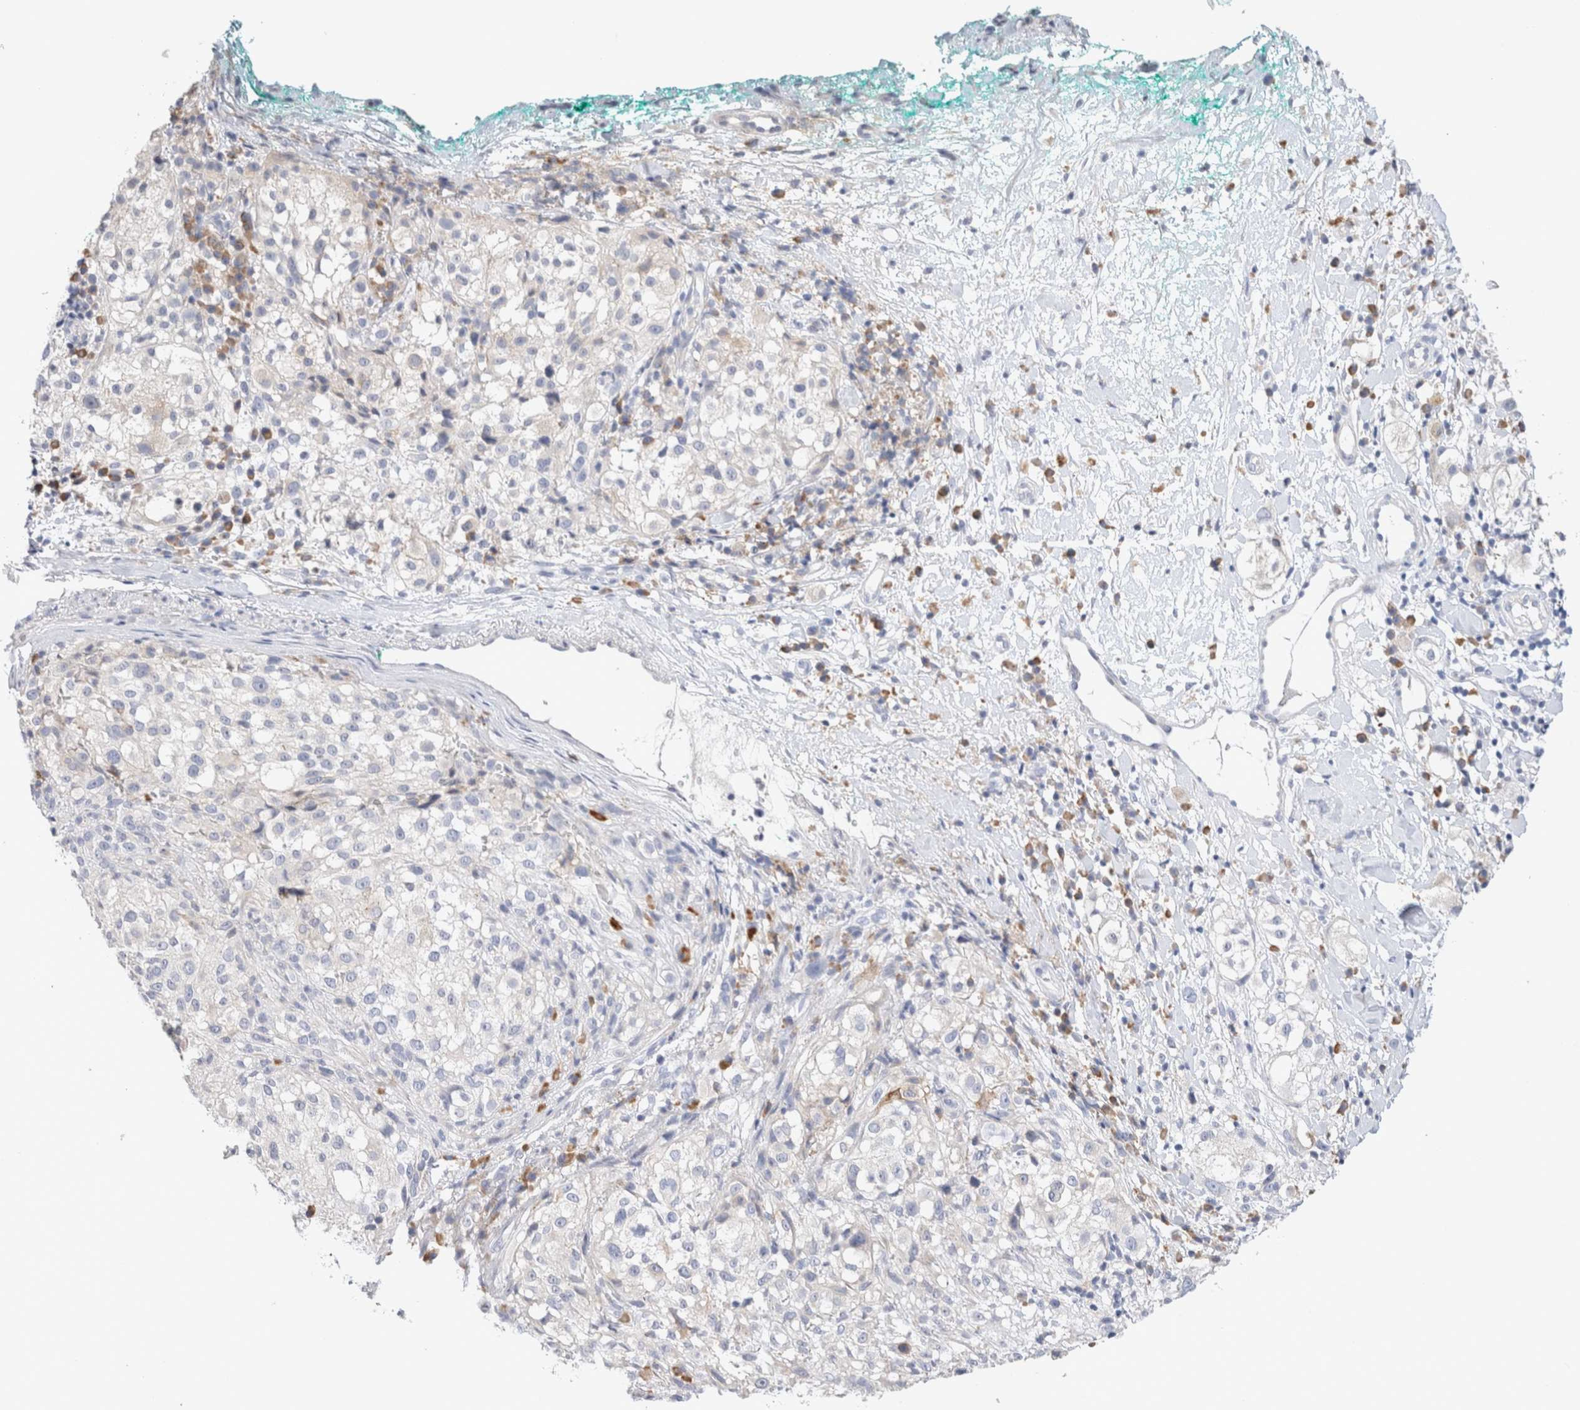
{"staining": {"intensity": "negative", "quantity": "none", "location": "none"}, "tissue": "melanoma", "cell_type": "Tumor cells", "image_type": "cancer", "snomed": [{"axis": "morphology", "description": "Necrosis, NOS"}, {"axis": "morphology", "description": "Malignant melanoma, NOS"}, {"axis": "topography", "description": "Skin"}], "caption": "A high-resolution image shows IHC staining of malignant melanoma, which shows no significant expression in tumor cells.", "gene": "GADD45G", "patient": {"sex": "female", "age": 87}}